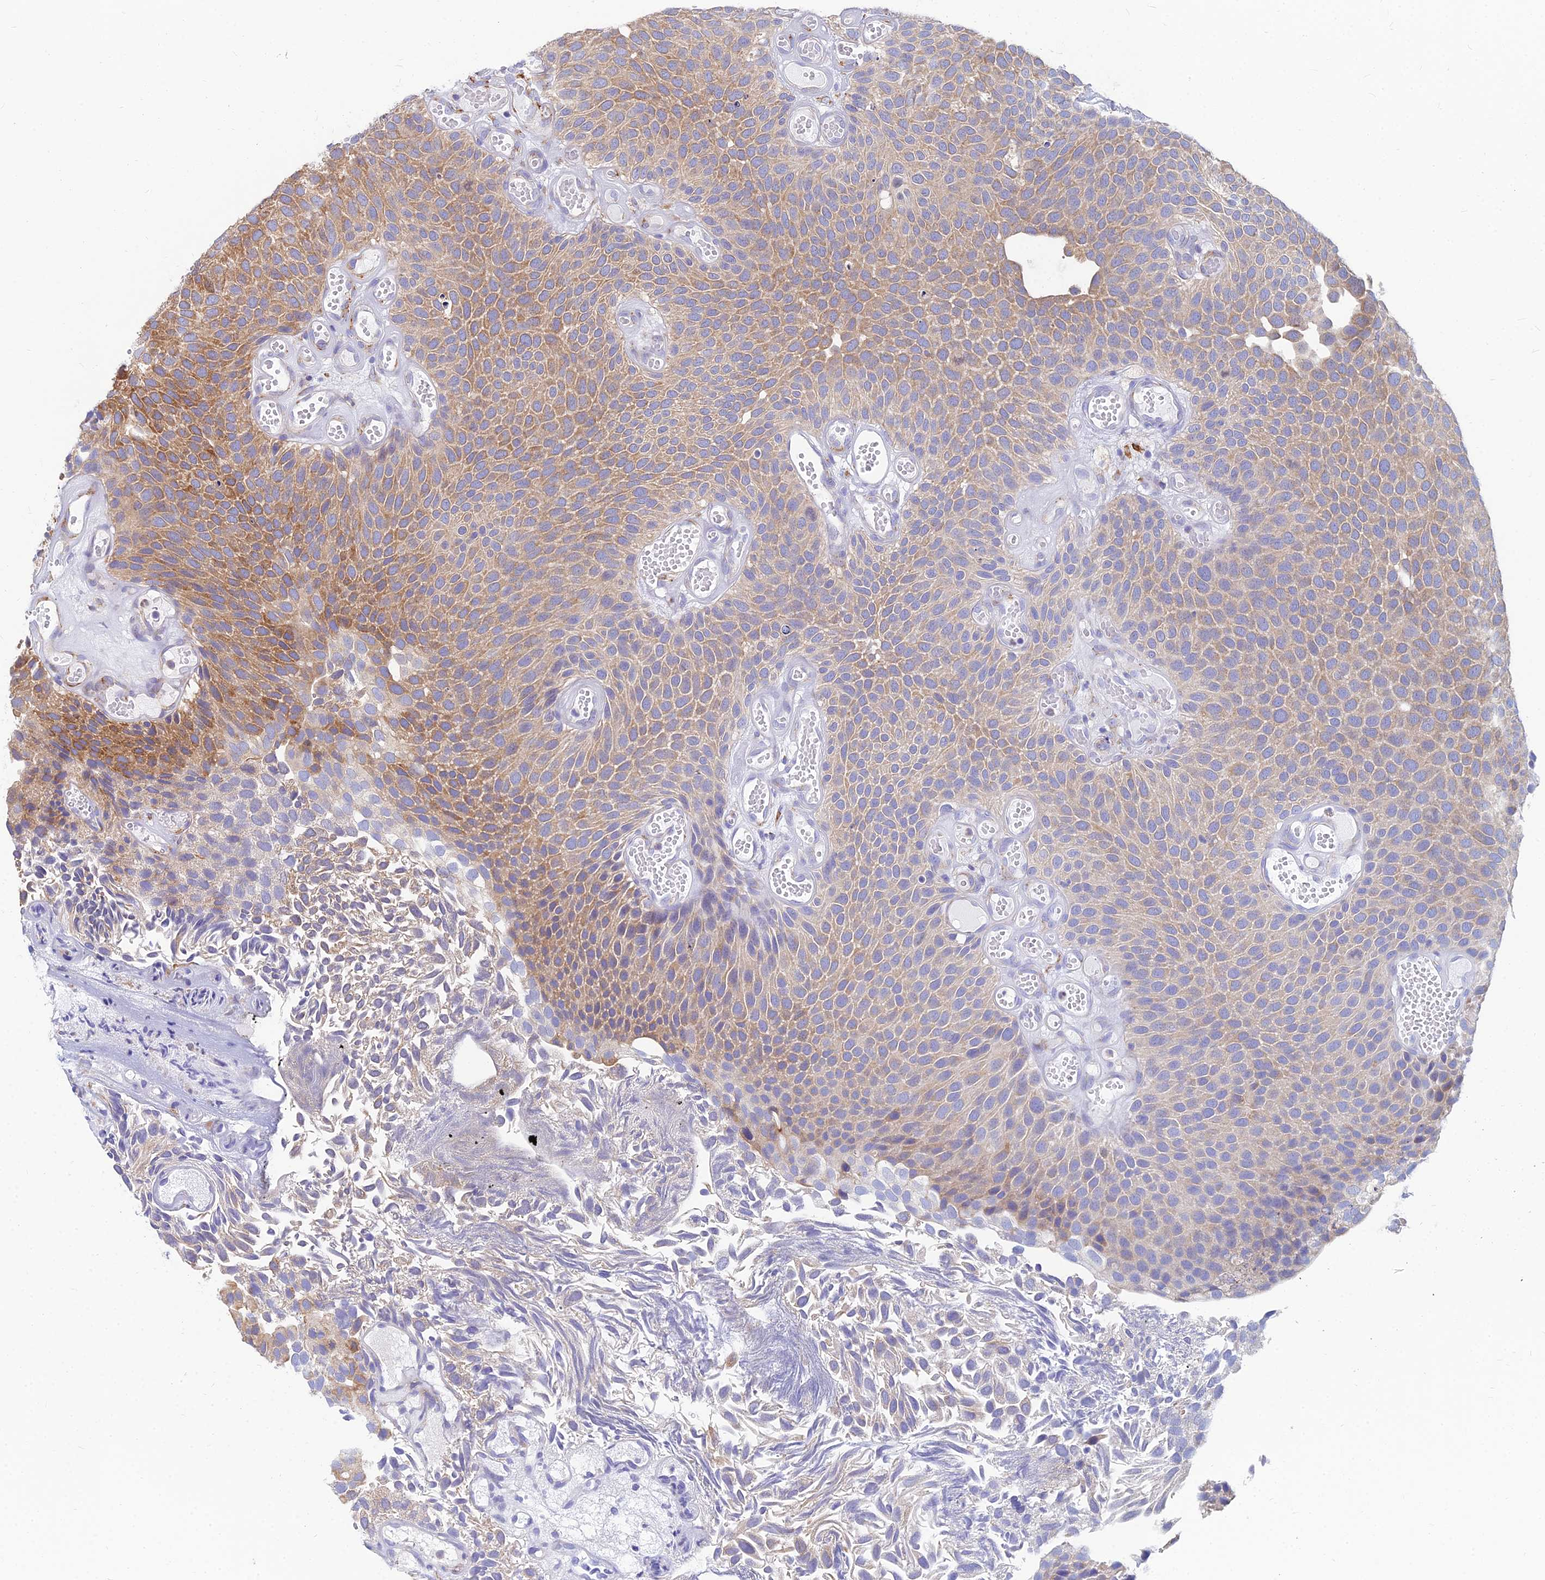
{"staining": {"intensity": "moderate", "quantity": "25%-75%", "location": "cytoplasmic/membranous"}, "tissue": "urothelial cancer", "cell_type": "Tumor cells", "image_type": "cancer", "snomed": [{"axis": "morphology", "description": "Urothelial carcinoma, Low grade"}, {"axis": "topography", "description": "Urinary bladder"}], "caption": "DAB immunohistochemical staining of urothelial carcinoma (low-grade) displays moderate cytoplasmic/membranous protein positivity in approximately 25%-75% of tumor cells.", "gene": "CCT6B", "patient": {"sex": "male", "age": 89}}